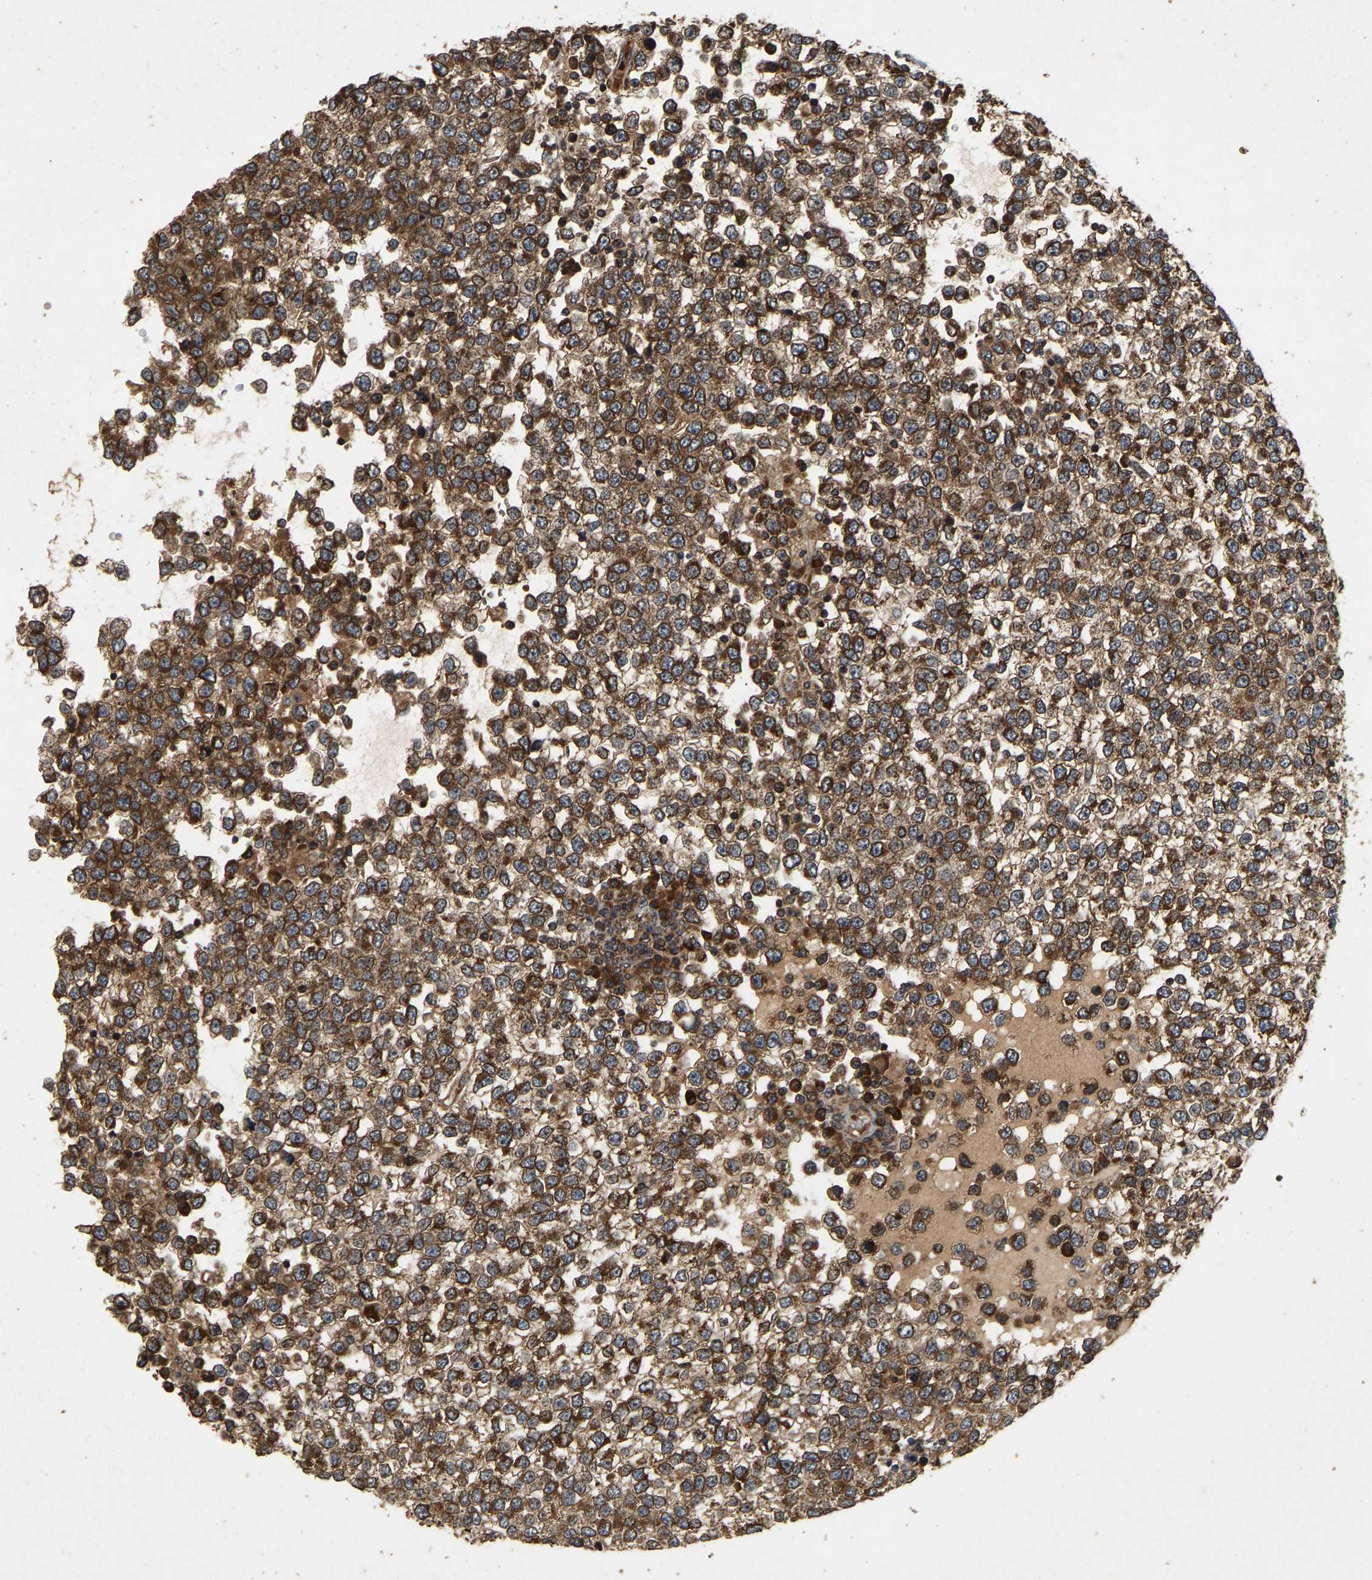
{"staining": {"intensity": "moderate", "quantity": ">75%", "location": "cytoplasmic/membranous"}, "tissue": "testis cancer", "cell_type": "Tumor cells", "image_type": "cancer", "snomed": [{"axis": "morphology", "description": "Seminoma, NOS"}, {"axis": "topography", "description": "Testis"}], "caption": "Tumor cells show medium levels of moderate cytoplasmic/membranous positivity in about >75% of cells in human seminoma (testis).", "gene": "CIDEC", "patient": {"sex": "male", "age": 65}}